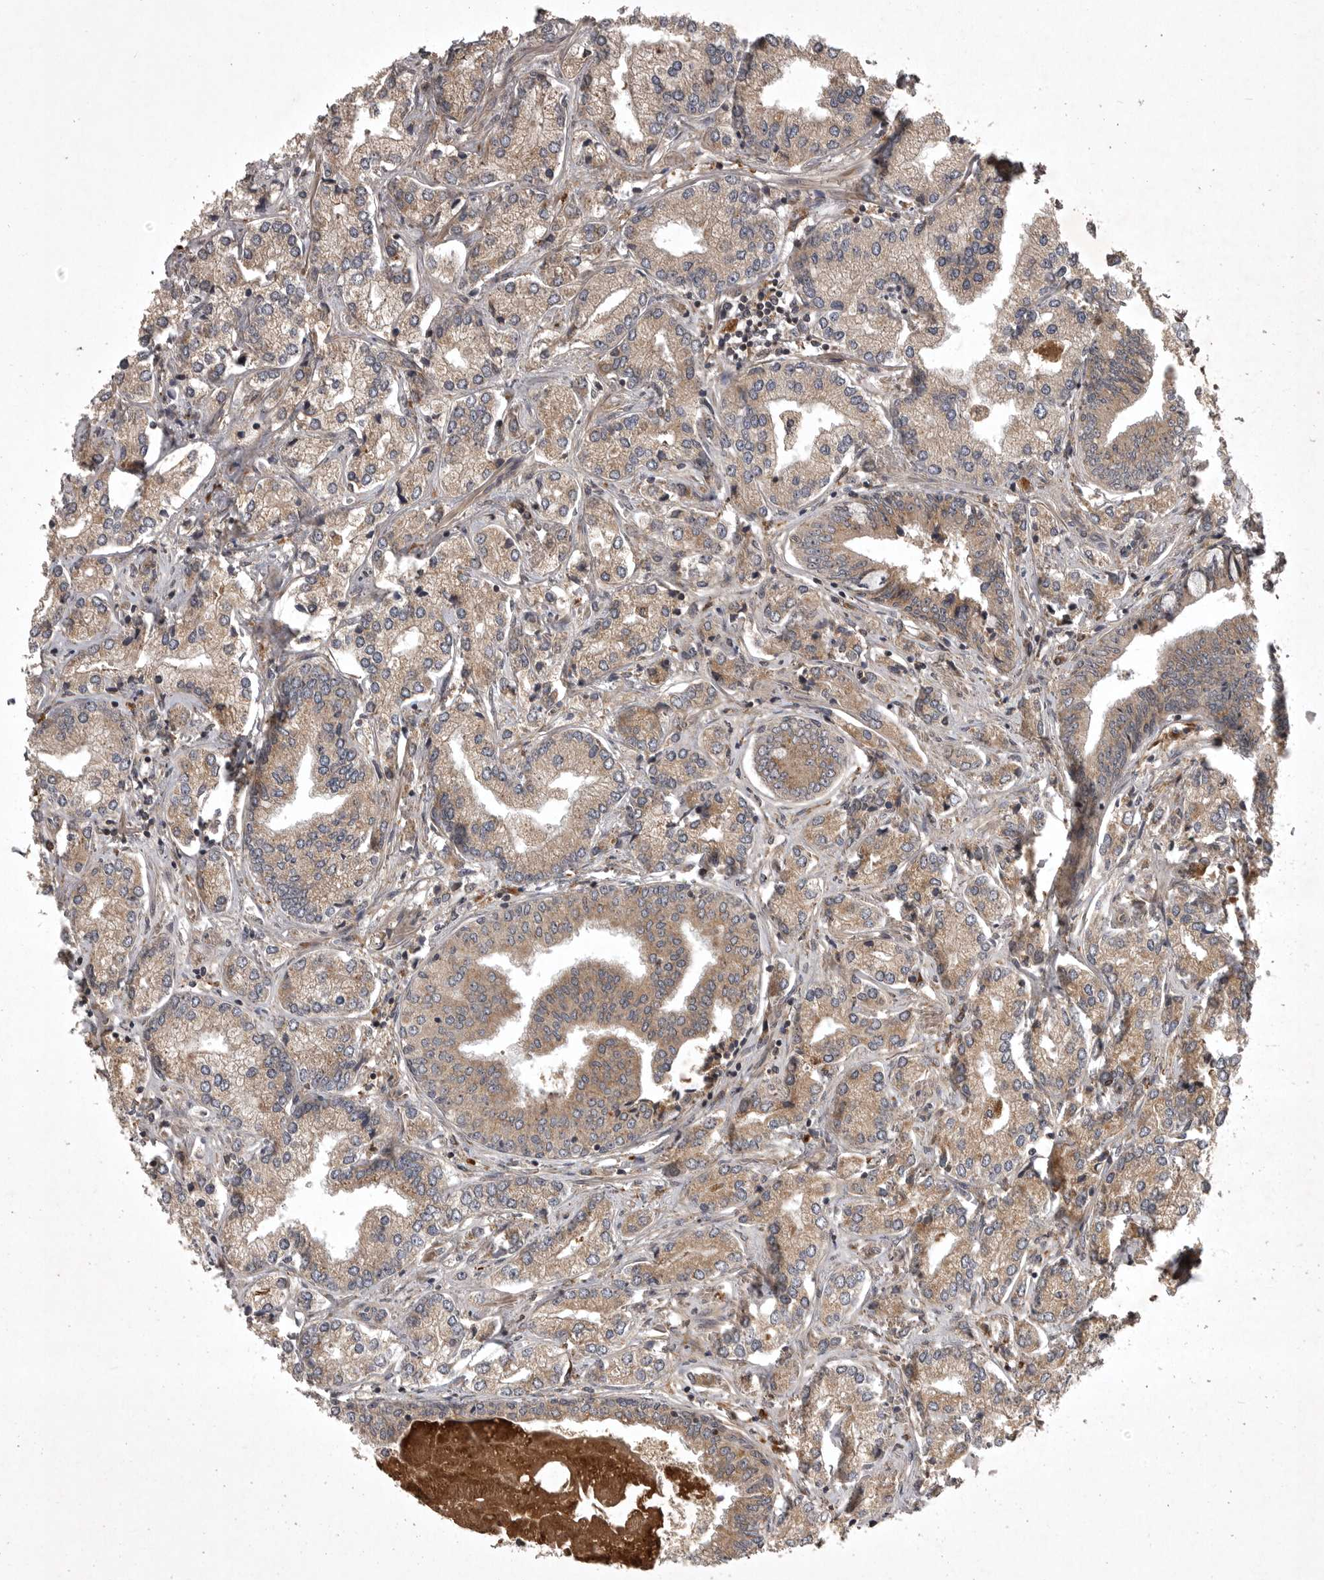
{"staining": {"intensity": "moderate", "quantity": ">75%", "location": "cytoplasmic/membranous"}, "tissue": "prostate cancer", "cell_type": "Tumor cells", "image_type": "cancer", "snomed": [{"axis": "morphology", "description": "Adenocarcinoma, High grade"}, {"axis": "topography", "description": "Prostate"}], "caption": "A high-resolution histopathology image shows immunohistochemistry staining of prostate cancer (adenocarcinoma (high-grade)), which demonstrates moderate cytoplasmic/membranous positivity in about >75% of tumor cells.", "gene": "GPR31", "patient": {"sex": "male", "age": 66}}